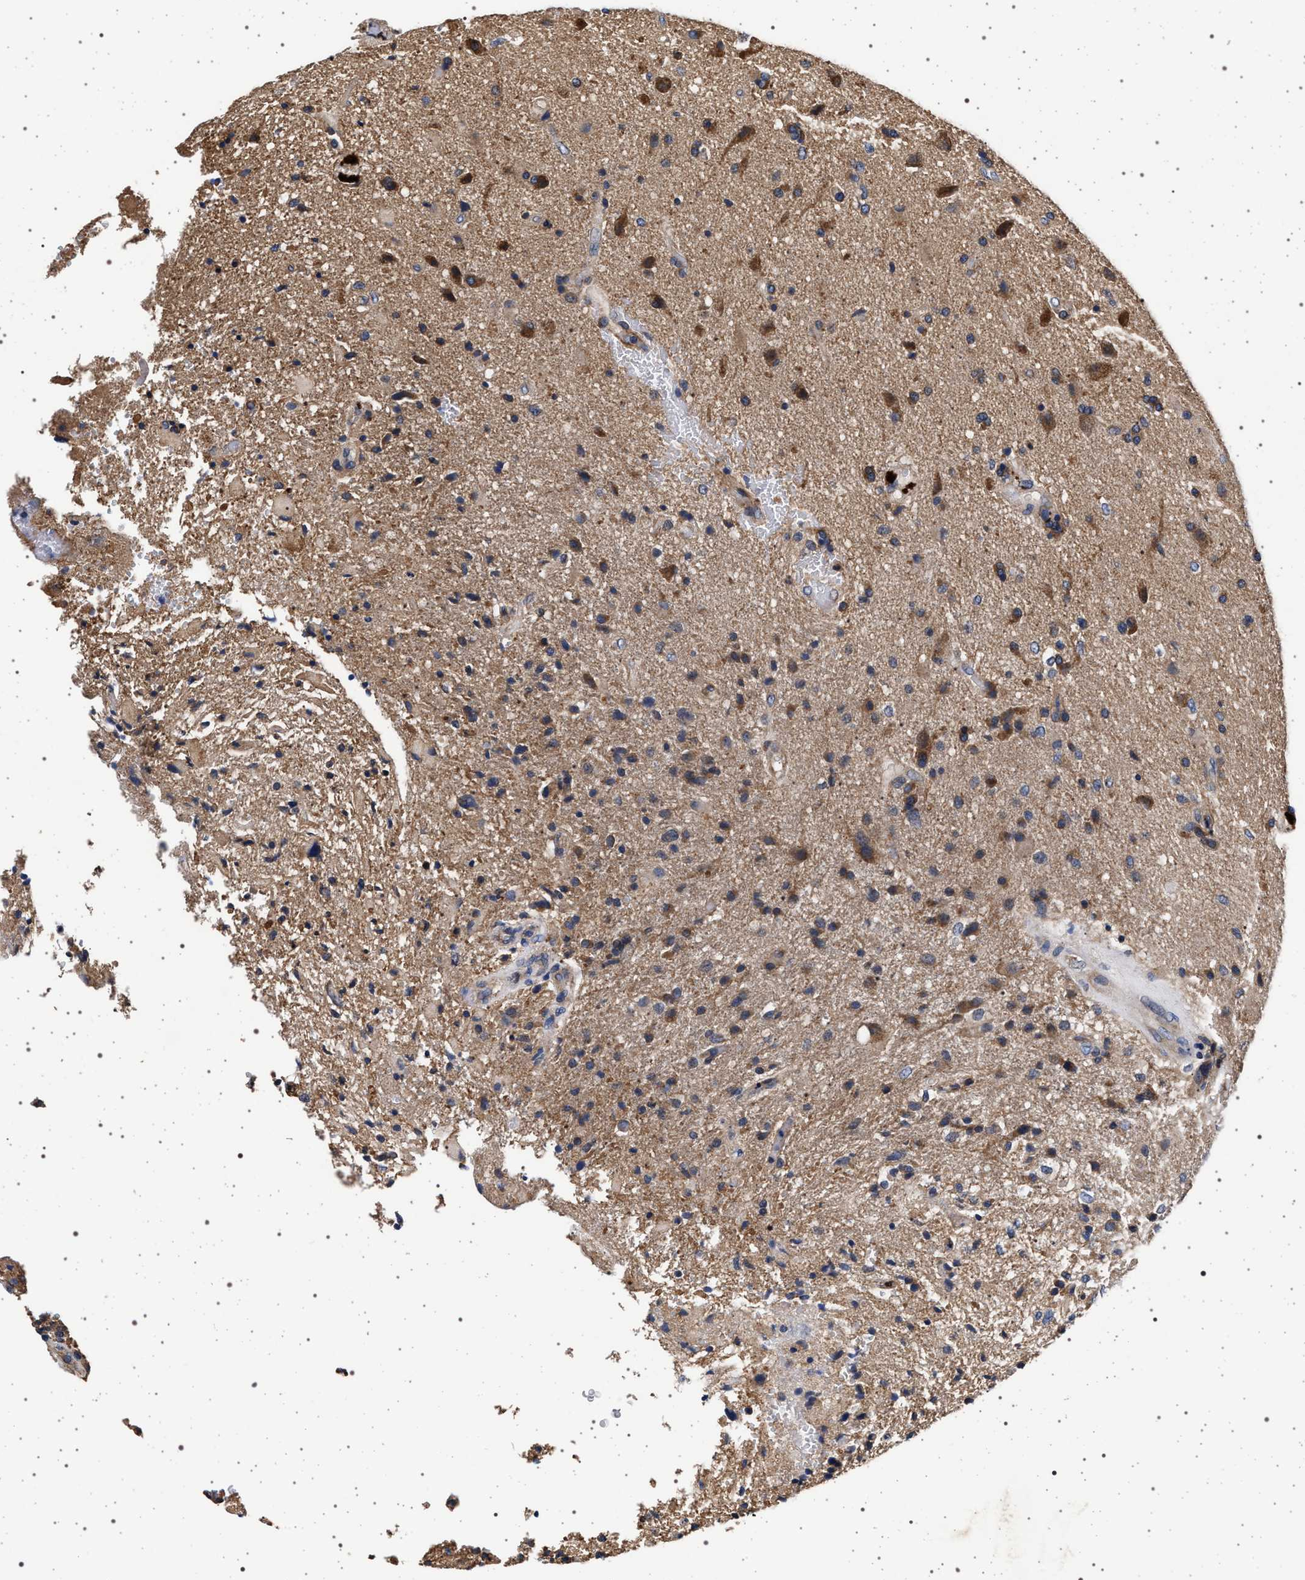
{"staining": {"intensity": "weak", "quantity": "25%-75%", "location": "cytoplasmic/membranous"}, "tissue": "glioma", "cell_type": "Tumor cells", "image_type": "cancer", "snomed": [{"axis": "morphology", "description": "Glioma, malignant, High grade"}, {"axis": "topography", "description": "Brain"}], "caption": "Human high-grade glioma (malignant) stained with a brown dye demonstrates weak cytoplasmic/membranous positive expression in about 25%-75% of tumor cells.", "gene": "MAP3K2", "patient": {"sex": "male", "age": 72}}